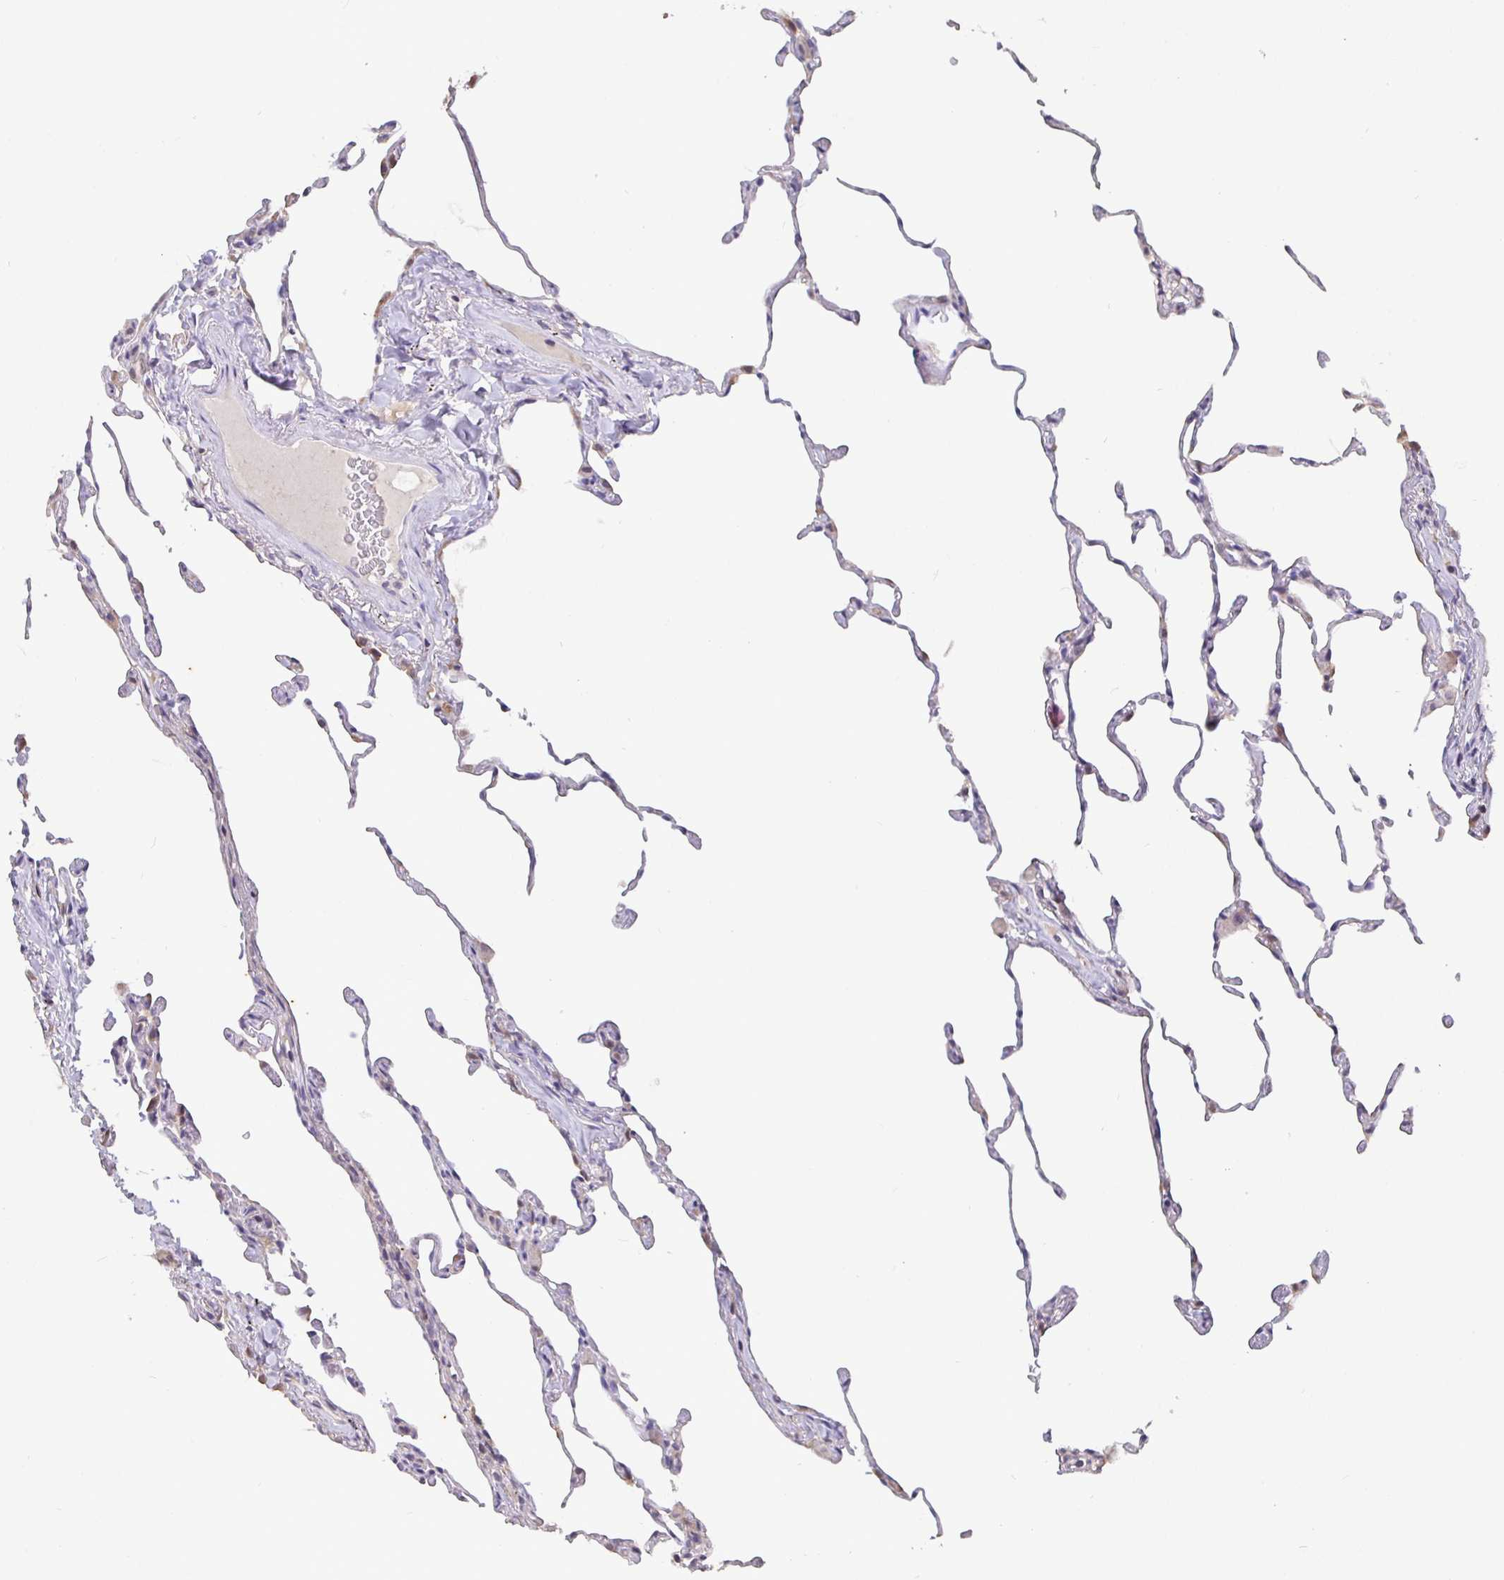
{"staining": {"intensity": "moderate", "quantity": "<25%", "location": "nuclear"}, "tissue": "lung", "cell_type": "Alveolar cells", "image_type": "normal", "snomed": [{"axis": "morphology", "description": "Normal tissue, NOS"}, {"axis": "topography", "description": "Lung"}], "caption": "Moderate nuclear protein expression is seen in about <25% of alveolar cells in lung. (brown staining indicates protein expression, while blue staining denotes nuclei).", "gene": "SHISA4", "patient": {"sex": "female", "age": 57}}